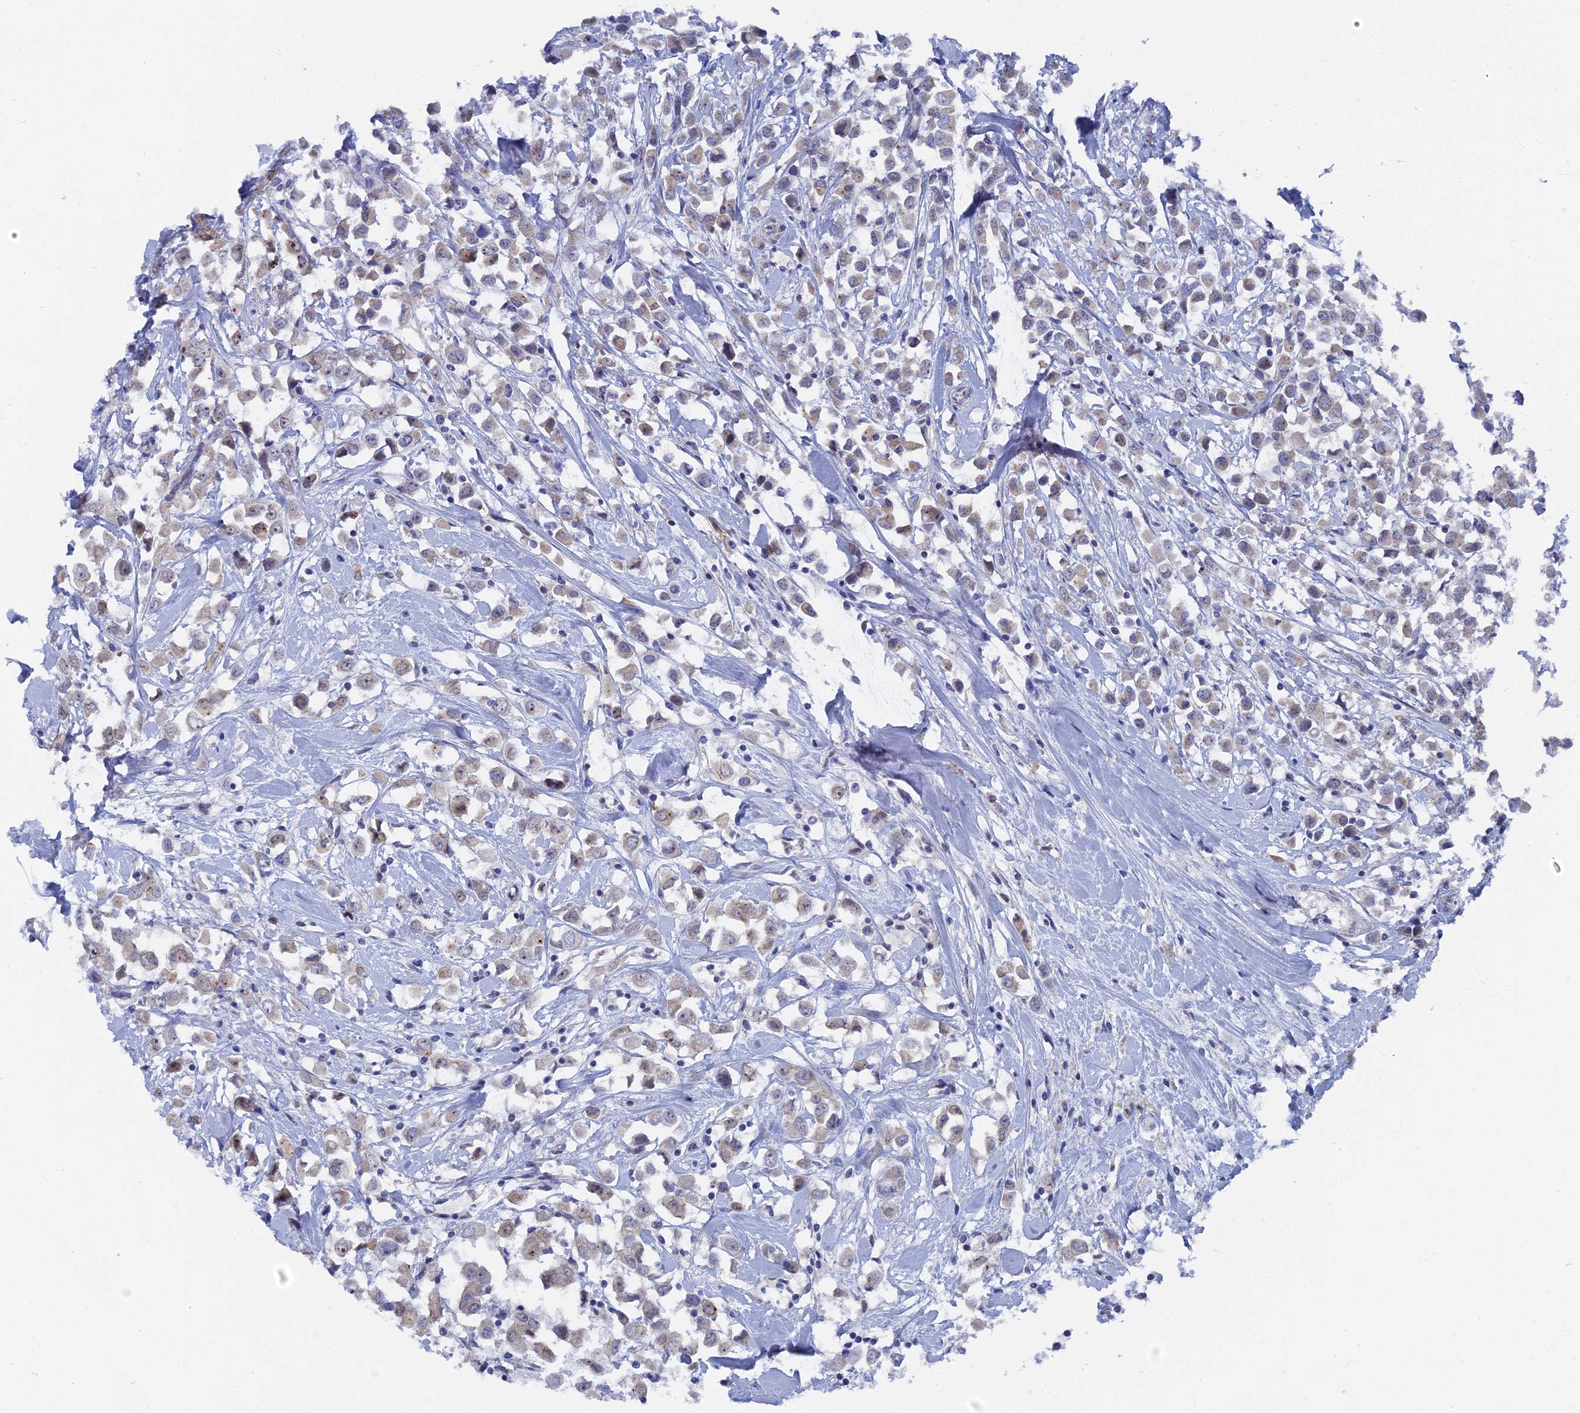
{"staining": {"intensity": "weak", "quantity": "<25%", "location": "cytoplasmic/membranous"}, "tissue": "breast cancer", "cell_type": "Tumor cells", "image_type": "cancer", "snomed": [{"axis": "morphology", "description": "Duct carcinoma"}, {"axis": "topography", "description": "Breast"}], "caption": "Breast cancer (infiltrating ductal carcinoma) stained for a protein using IHC displays no positivity tumor cells.", "gene": "TMEM161A", "patient": {"sex": "female", "age": 61}}